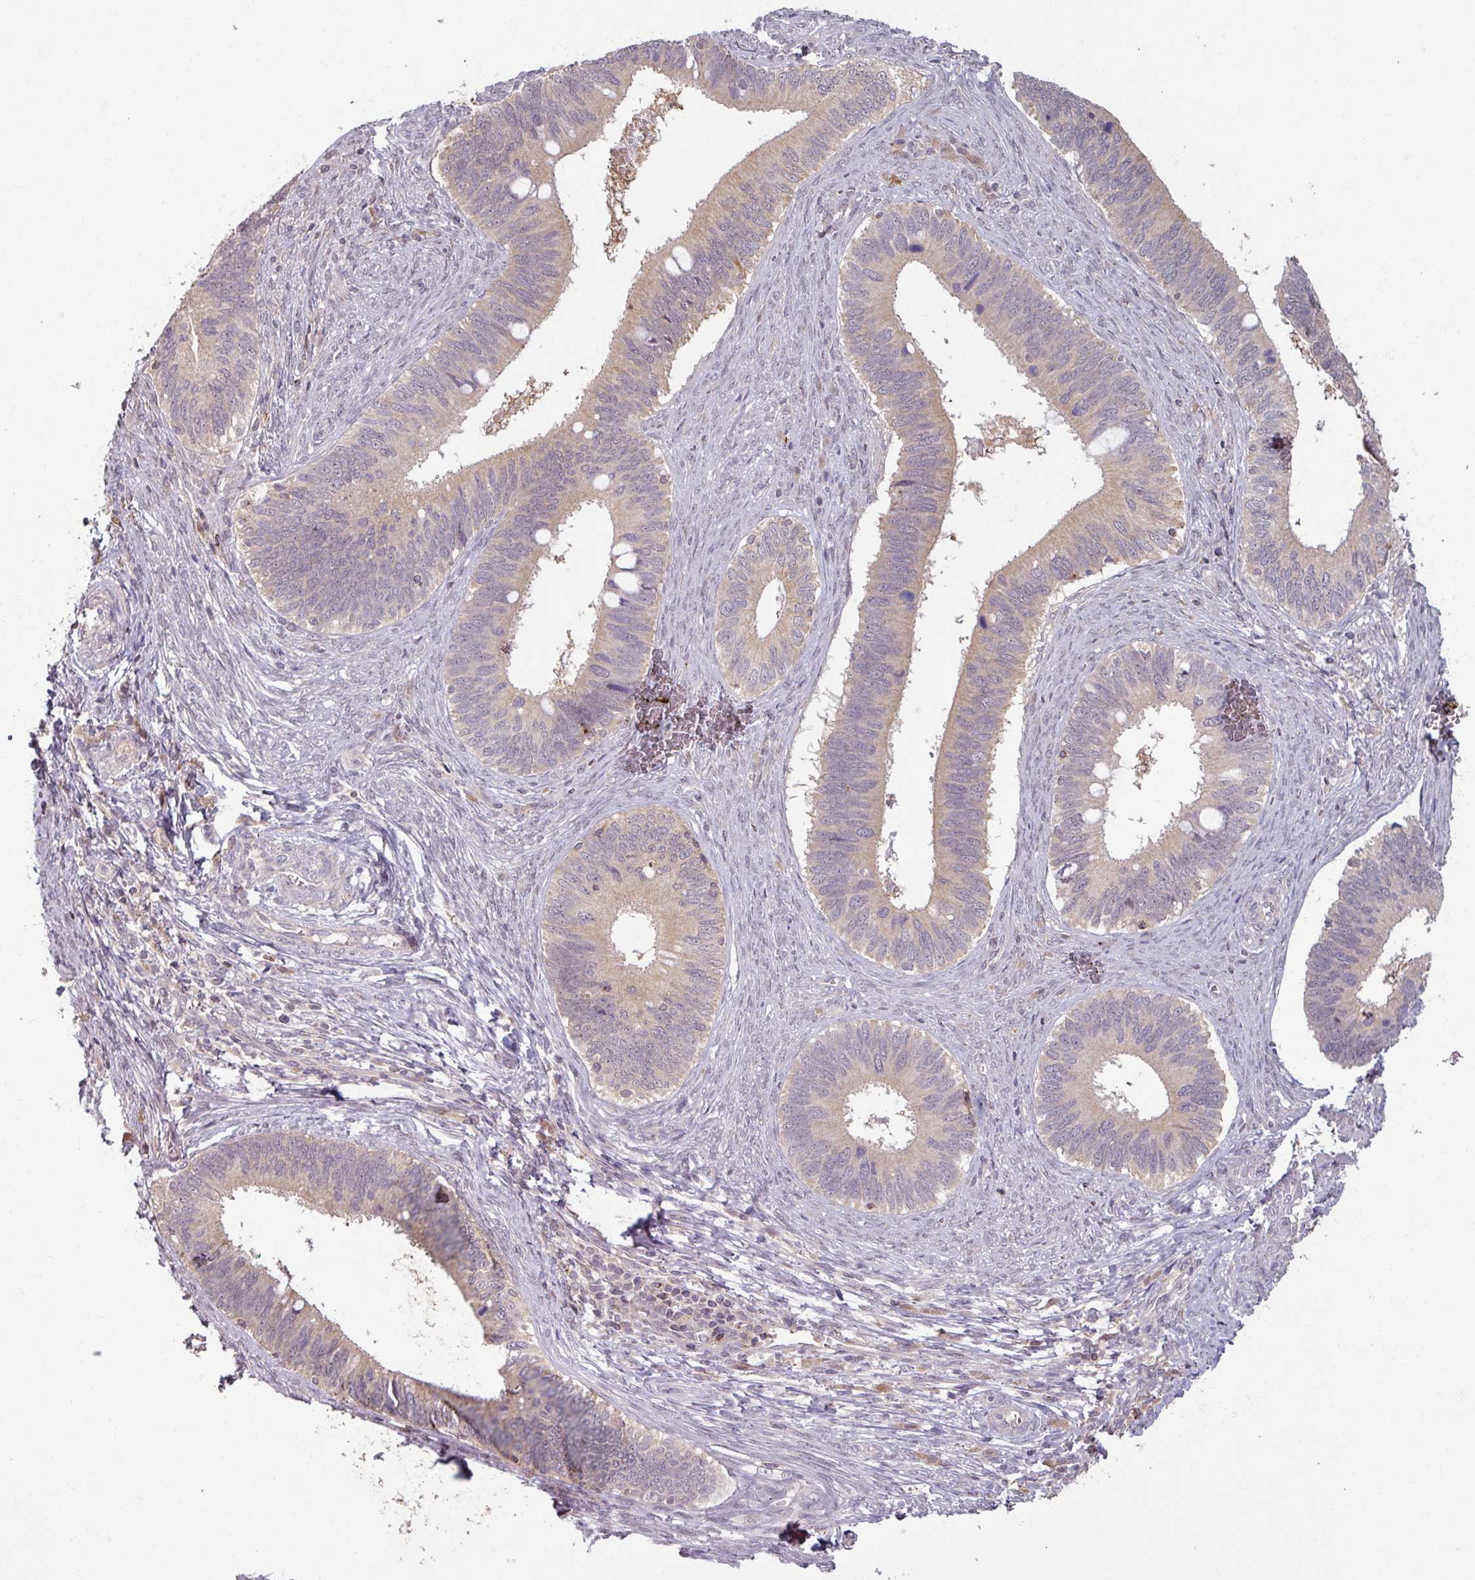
{"staining": {"intensity": "weak", "quantity": "<25%", "location": "cytoplasmic/membranous"}, "tissue": "cervical cancer", "cell_type": "Tumor cells", "image_type": "cancer", "snomed": [{"axis": "morphology", "description": "Adenocarcinoma, NOS"}, {"axis": "topography", "description": "Cervix"}], "caption": "Immunohistochemical staining of cervical adenocarcinoma demonstrates no significant positivity in tumor cells.", "gene": "OR6B1", "patient": {"sex": "female", "age": 42}}